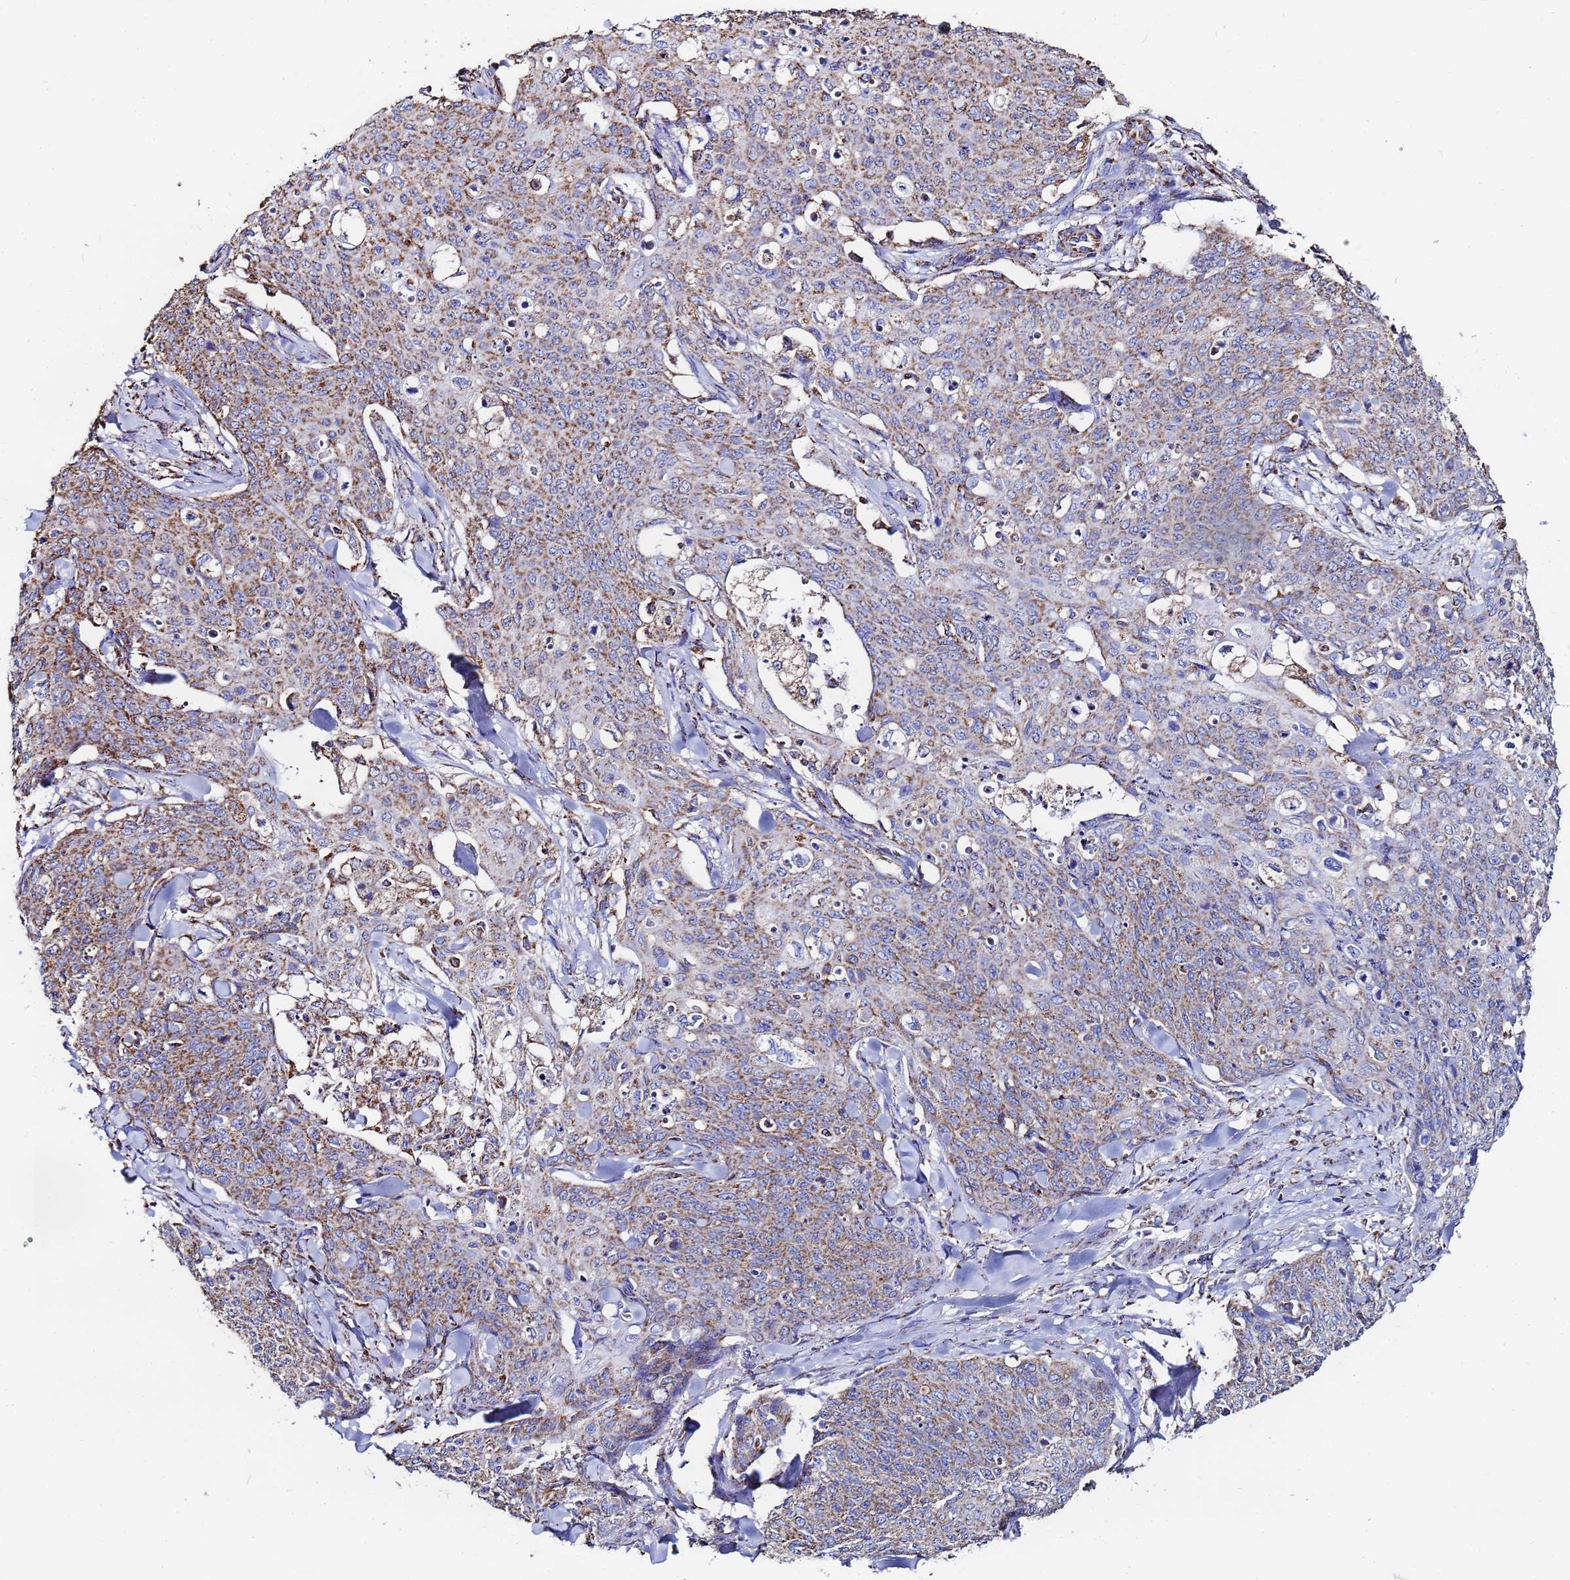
{"staining": {"intensity": "moderate", "quantity": ">75%", "location": "cytoplasmic/membranous"}, "tissue": "skin cancer", "cell_type": "Tumor cells", "image_type": "cancer", "snomed": [{"axis": "morphology", "description": "Squamous cell carcinoma, NOS"}, {"axis": "topography", "description": "Skin"}, {"axis": "topography", "description": "Vulva"}], "caption": "An immunohistochemistry (IHC) histopathology image of neoplastic tissue is shown. Protein staining in brown shows moderate cytoplasmic/membranous positivity in skin cancer (squamous cell carcinoma) within tumor cells. (Stains: DAB in brown, nuclei in blue, Microscopy: brightfield microscopy at high magnification).", "gene": "GLUD1", "patient": {"sex": "female", "age": 85}}